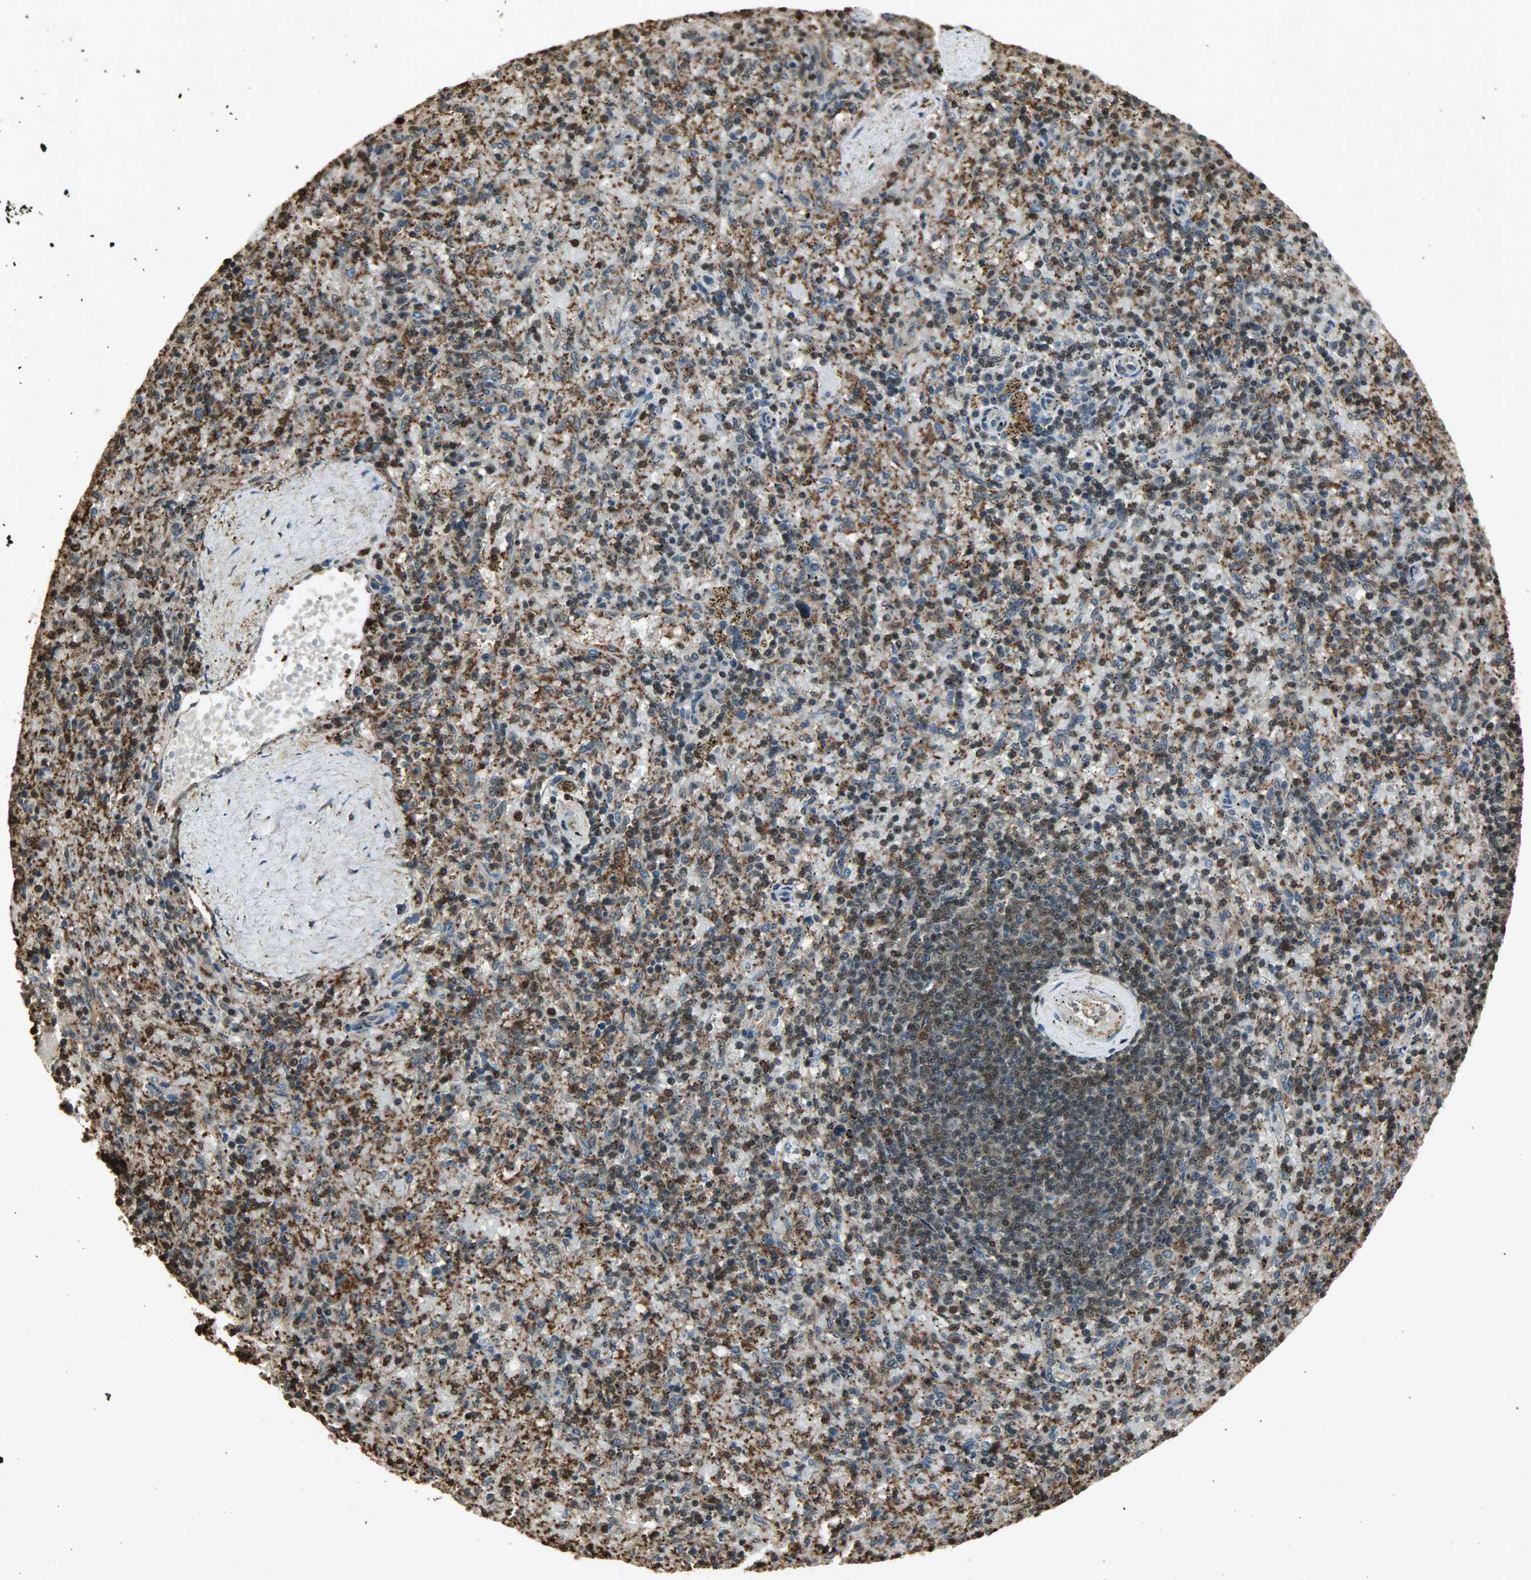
{"staining": {"intensity": "strong", "quantity": ">75%", "location": "cytoplasmic/membranous,nuclear"}, "tissue": "spleen", "cell_type": "Cells in red pulp", "image_type": "normal", "snomed": [{"axis": "morphology", "description": "Normal tissue, NOS"}, {"axis": "topography", "description": "Spleen"}], "caption": "Protein expression analysis of unremarkable spleen demonstrates strong cytoplasmic/membranous,nuclear positivity in approximately >75% of cells in red pulp. (Brightfield microscopy of DAB IHC at high magnification).", "gene": "YWHAZ", "patient": {"sex": "female", "age": 43}}